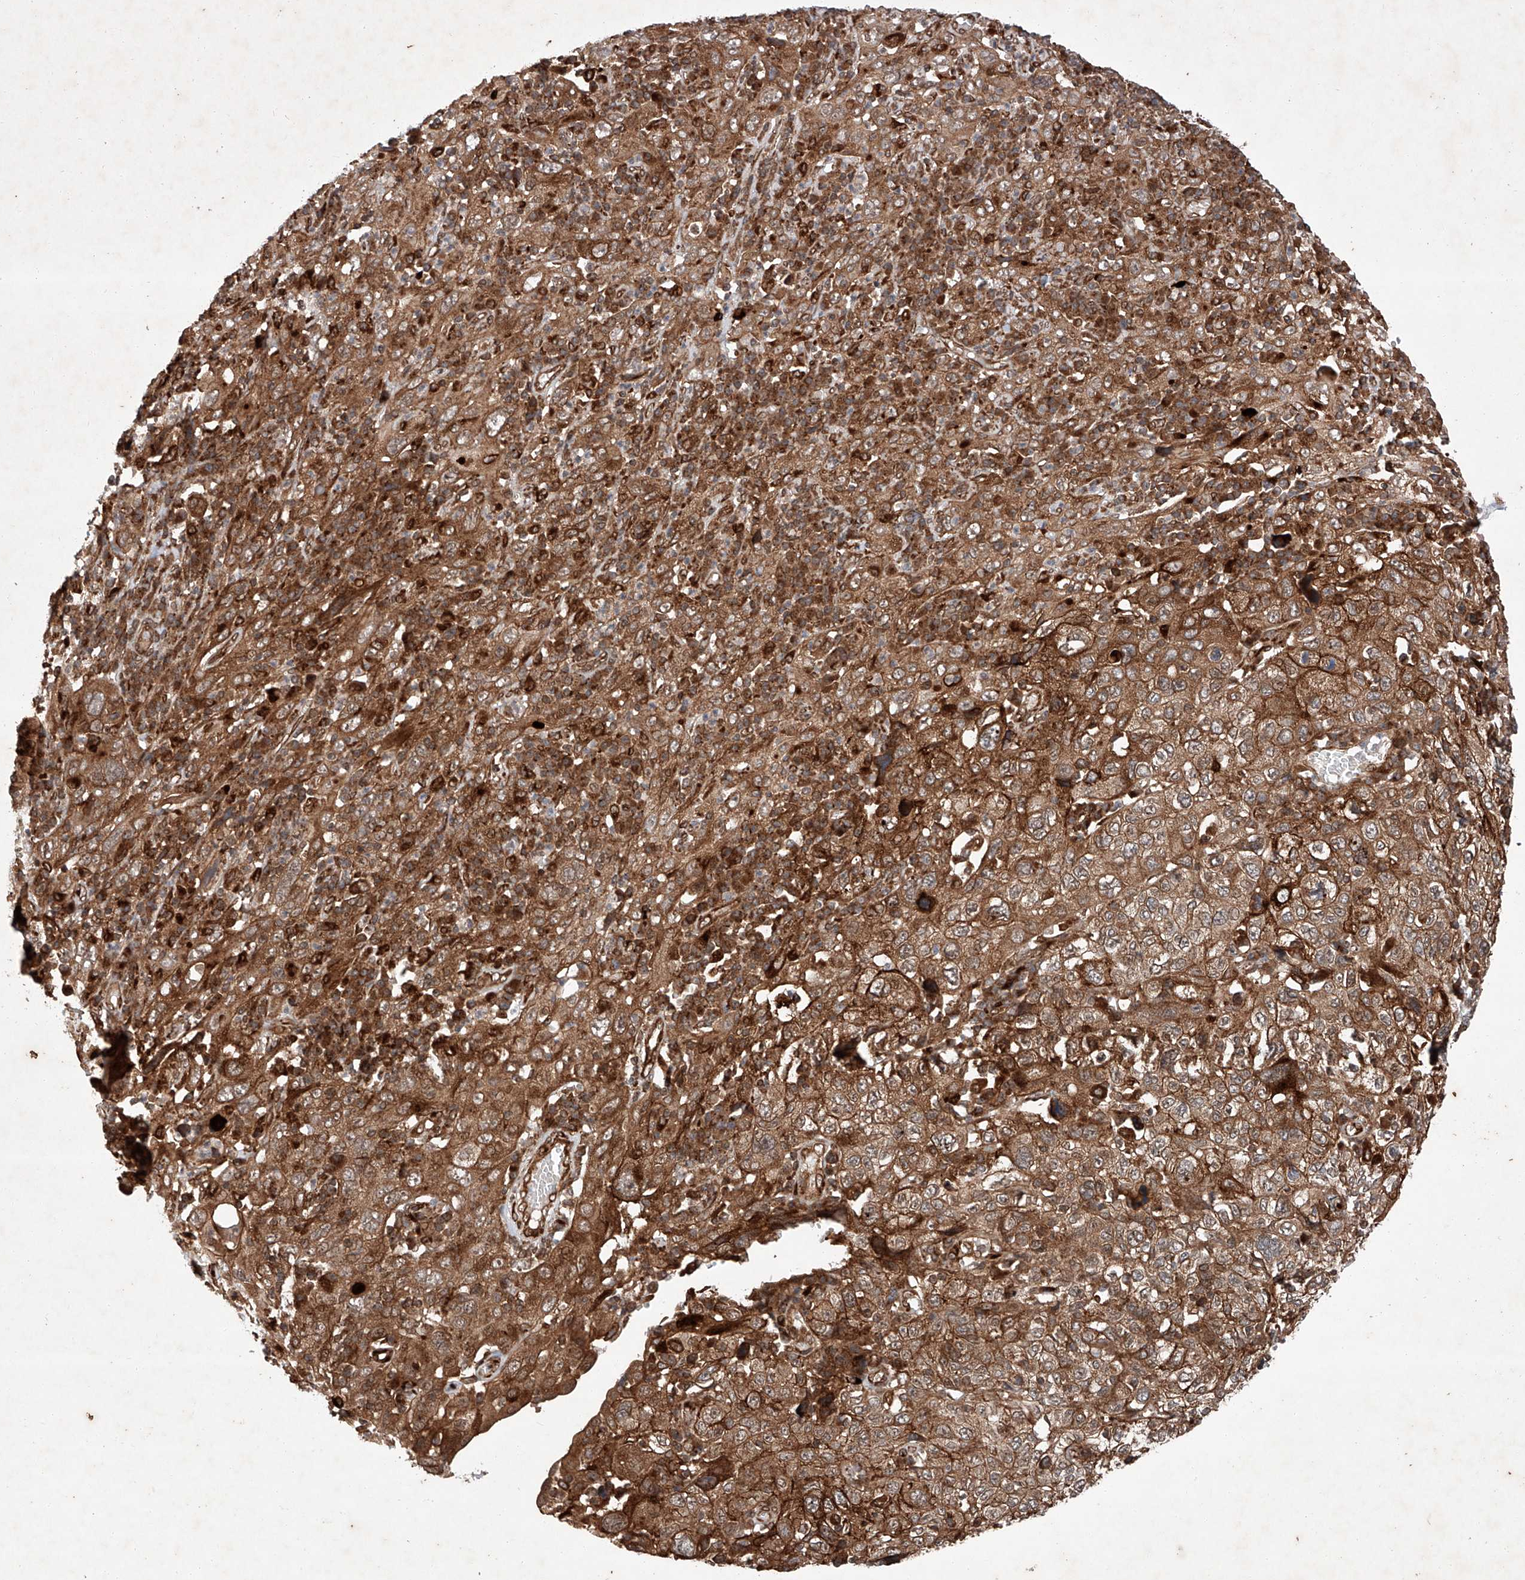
{"staining": {"intensity": "strong", "quantity": ">75%", "location": "cytoplasmic/membranous"}, "tissue": "cervical cancer", "cell_type": "Tumor cells", "image_type": "cancer", "snomed": [{"axis": "morphology", "description": "Squamous cell carcinoma, NOS"}, {"axis": "topography", "description": "Cervix"}], "caption": "A brown stain labels strong cytoplasmic/membranous staining of a protein in cervical cancer tumor cells. (DAB IHC, brown staining for protein, blue staining for nuclei).", "gene": "ZFP28", "patient": {"sex": "female", "age": 46}}